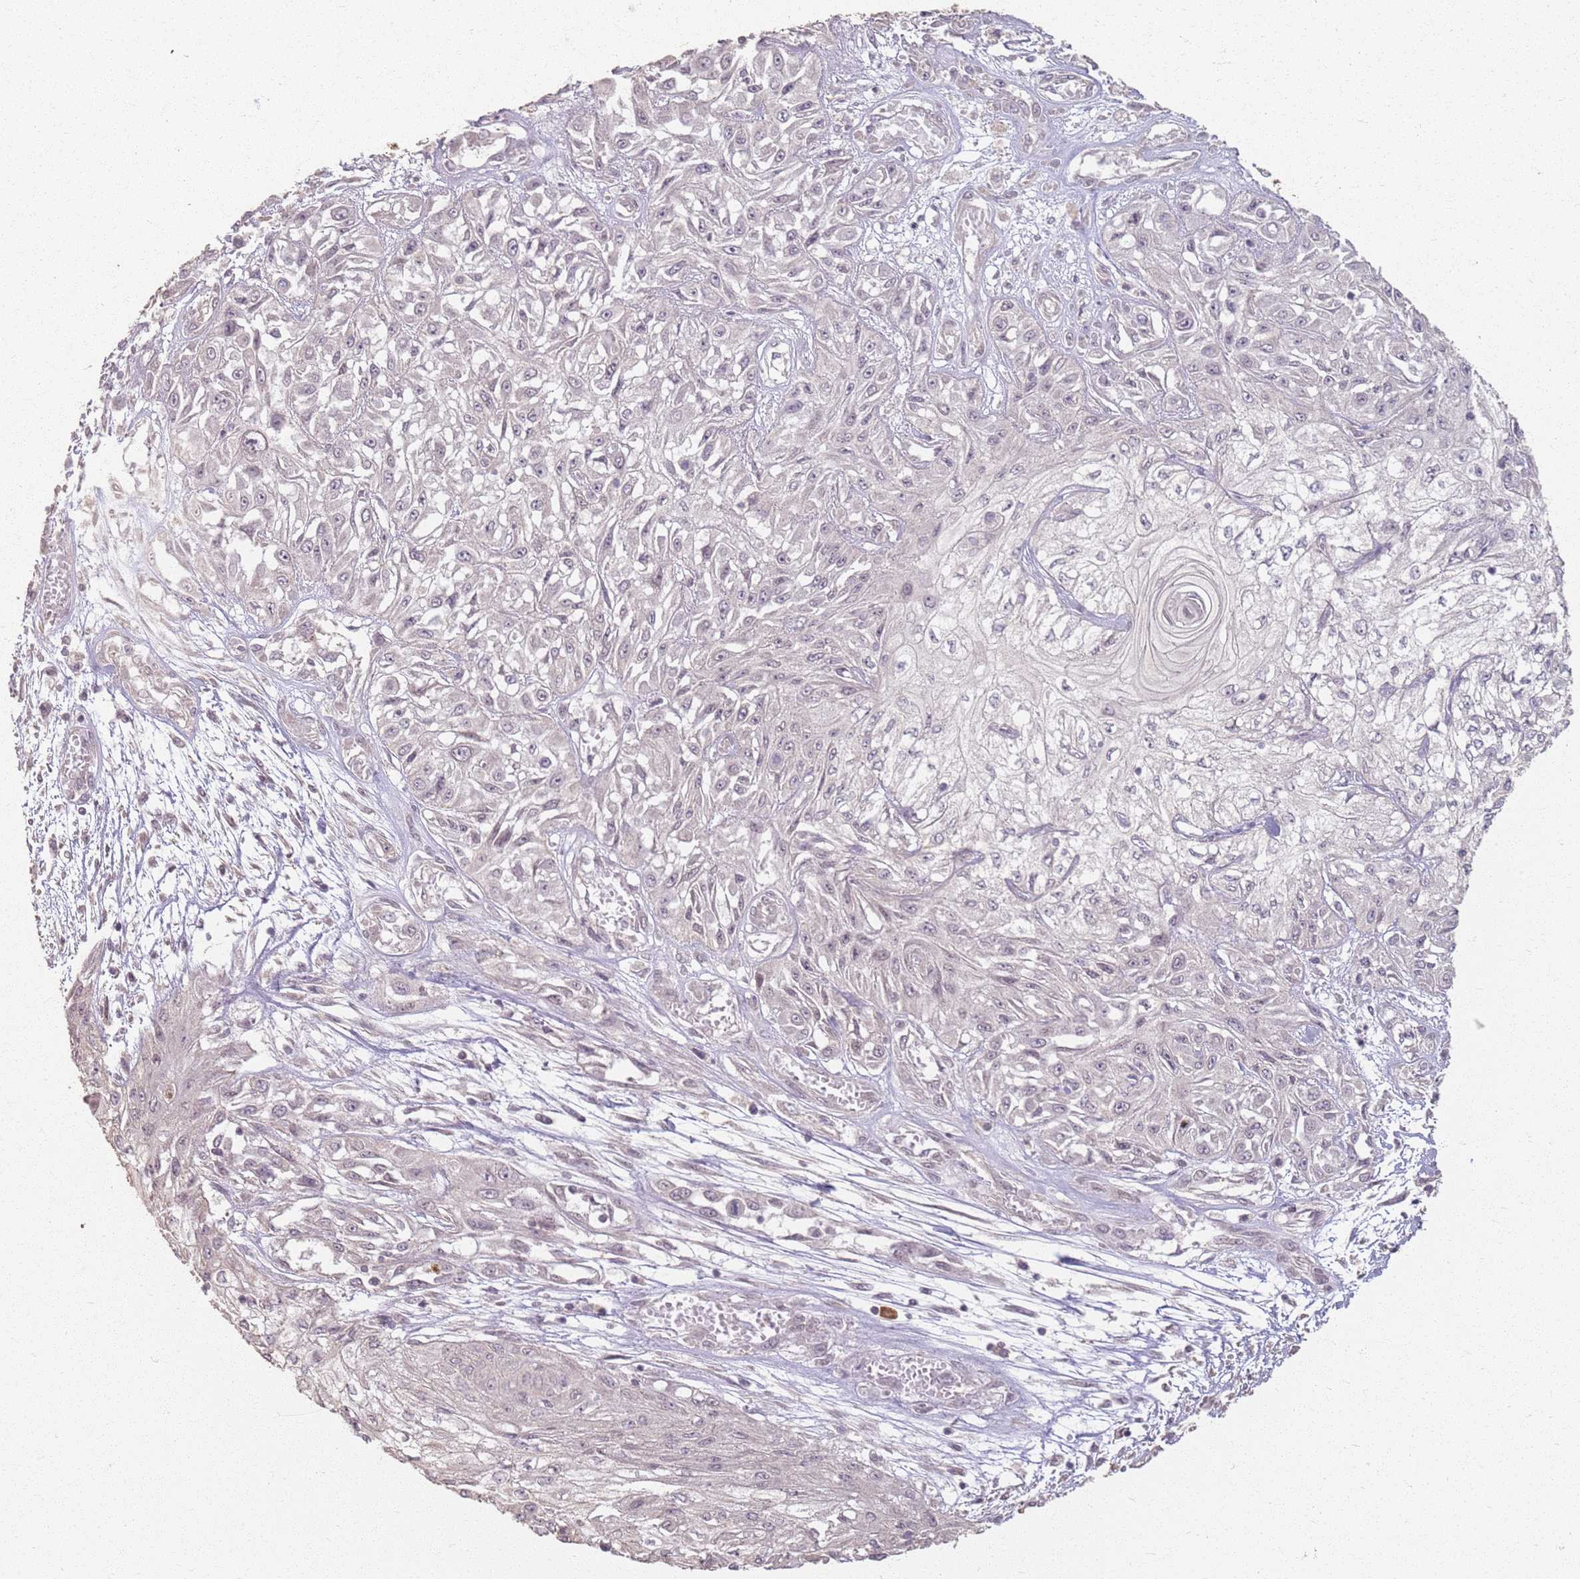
{"staining": {"intensity": "negative", "quantity": "none", "location": "none"}, "tissue": "skin cancer", "cell_type": "Tumor cells", "image_type": "cancer", "snomed": [{"axis": "morphology", "description": "Squamous cell carcinoma, NOS"}, {"axis": "morphology", "description": "Squamous cell carcinoma, metastatic, NOS"}, {"axis": "topography", "description": "Skin"}, {"axis": "topography", "description": "Lymph node"}], "caption": "Micrograph shows no significant protein expression in tumor cells of squamous cell carcinoma (skin). Nuclei are stained in blue.", "gene": "CCDC168", "patient": {"sex": "male", "age": 75}}